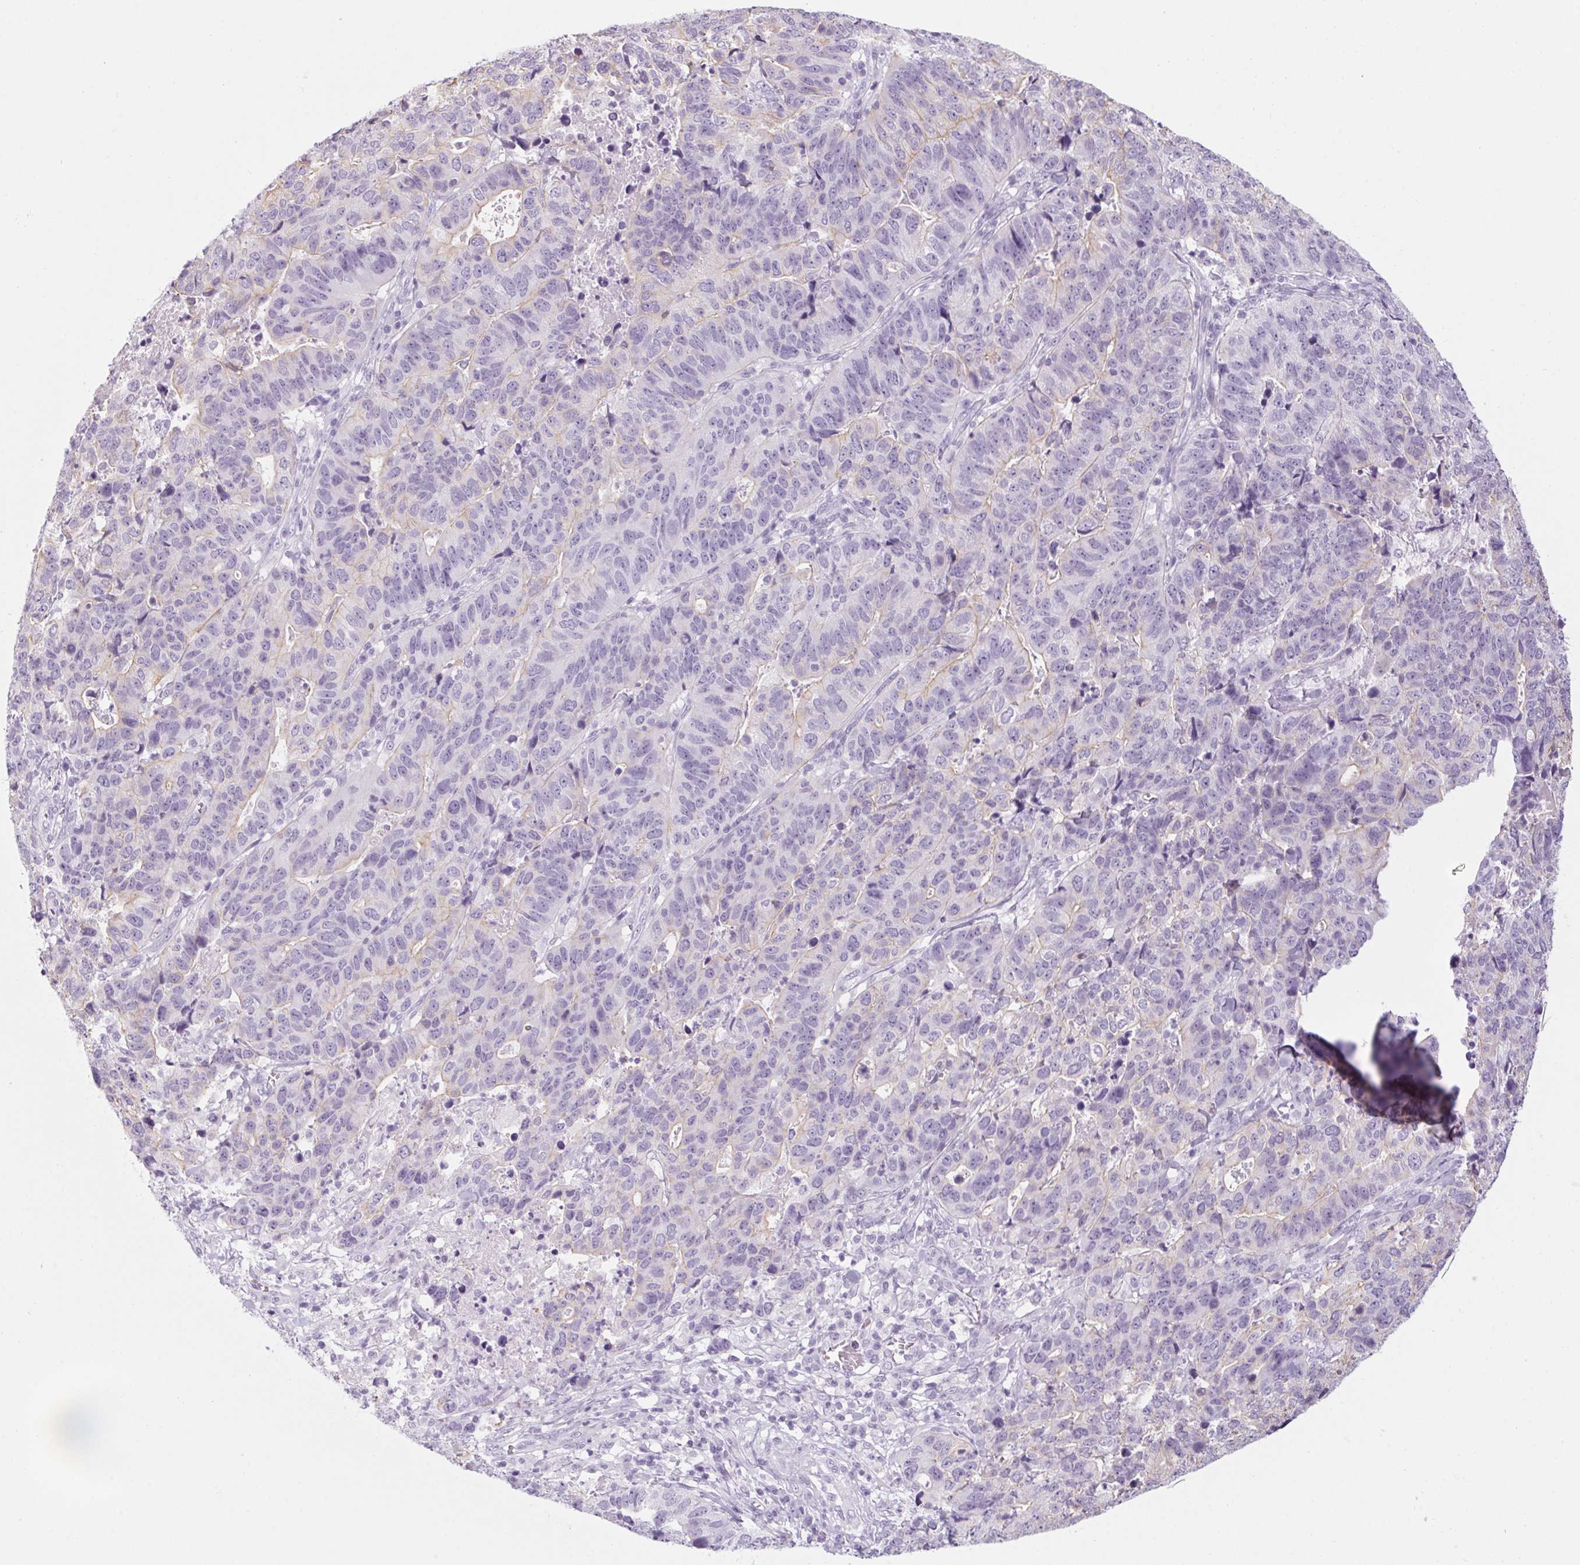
{"staining": {"intensity": "negative", "quantity": "none", "location": "none"}, "tissue": "stomach cancer", "cell_type": "Tumor cells", "image_type": "cancer", "snomed": [{"axis": "morphology", "description": "Adenocarcinoma, NOS"}, {"axis": "topography", "description": "Stomach, upper"}], "caption": "This is a photomicrograph of IHC staining of stomach cancer, which shows no staining in tumor cells.", "gene": "RPTN", "patient": {"sex": "female", "age": 67}}